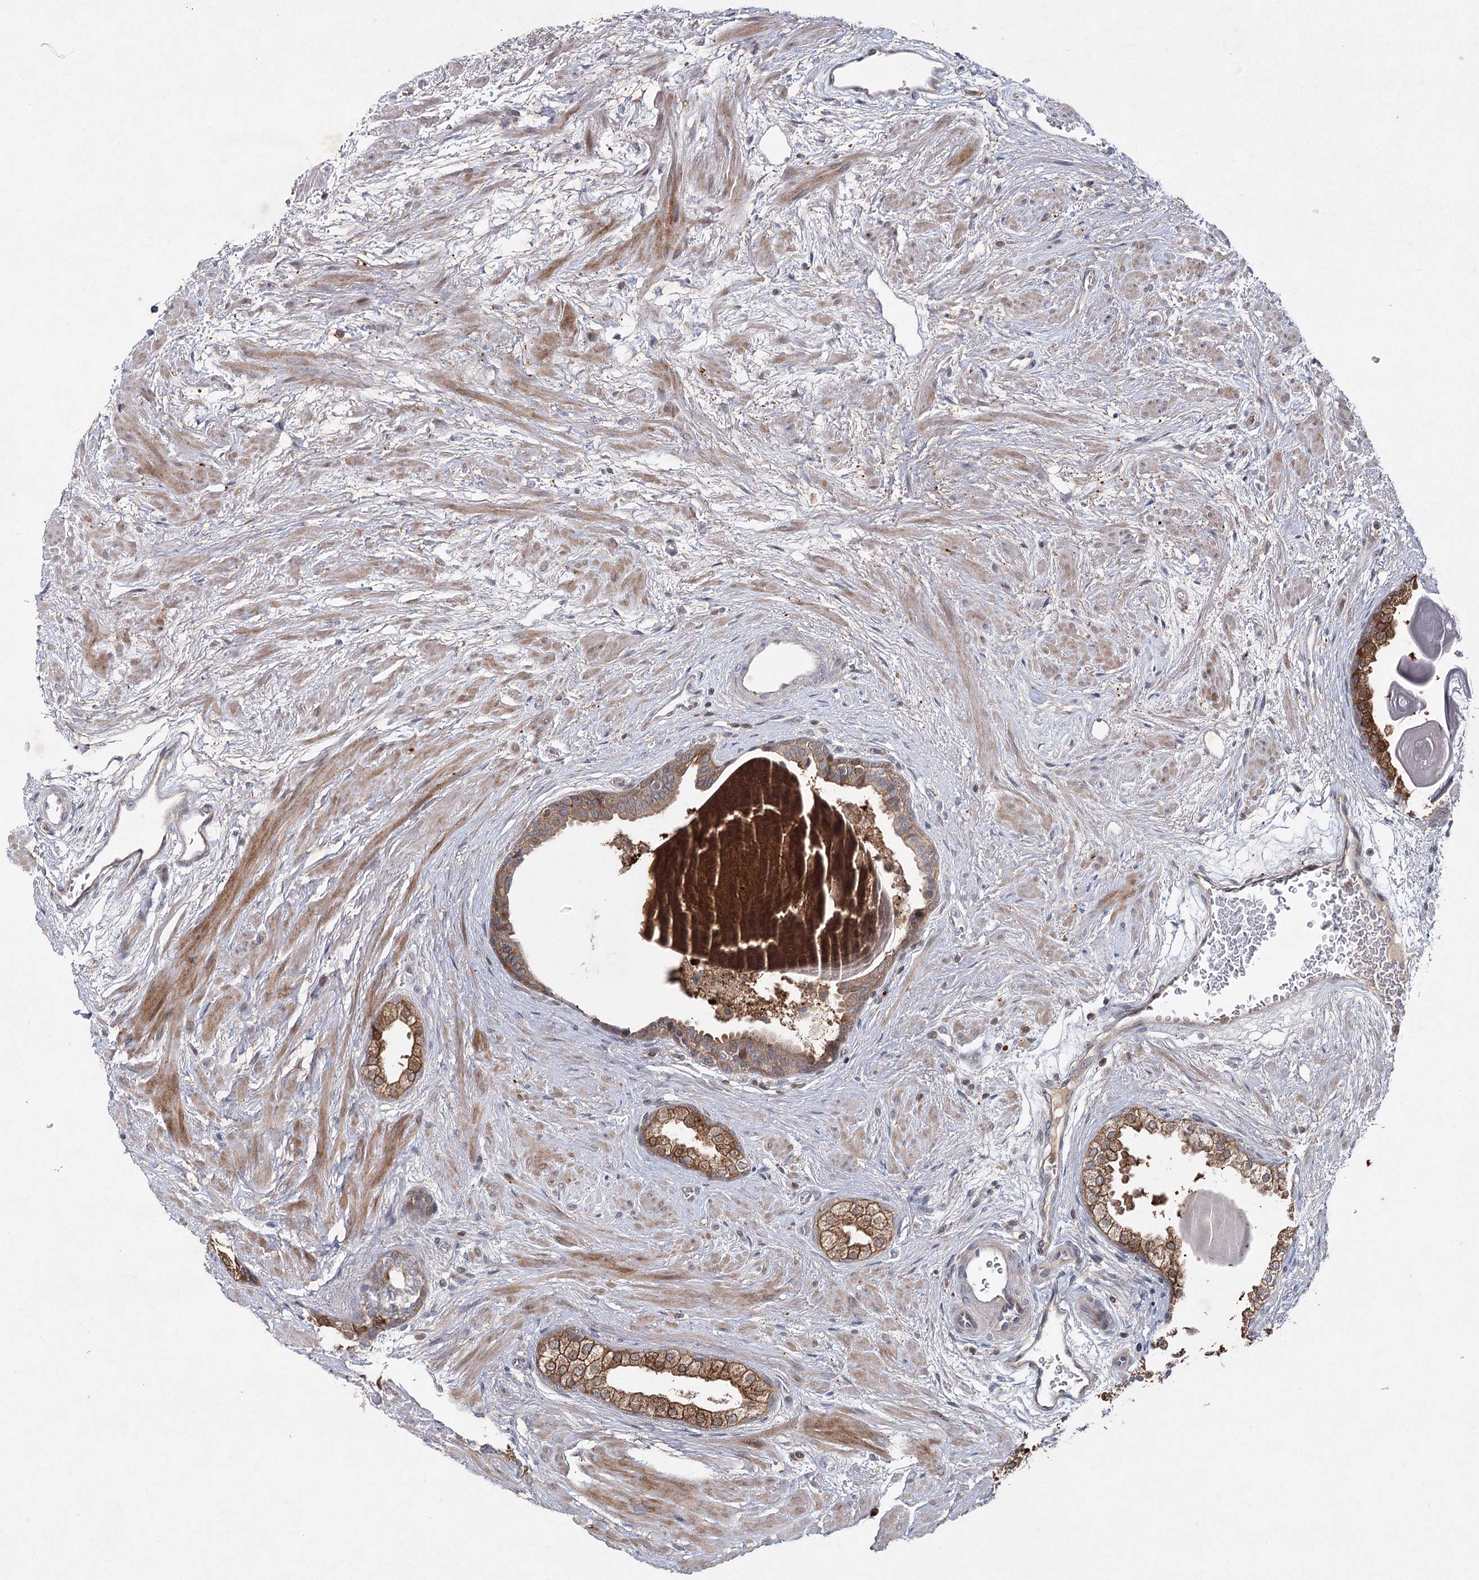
{"staining": {"intensity": "moderate", "quantity": ">75%", "location": "cytoplasmic/membranous"}, "tissue": "prostate", "cell_type": "Glandular cells", "image_type": "normal", "snomed": [{"axis": "morphology", "description": "Normal tissue, NOS"}, {"axis": "topography", "description": "Prostate"}], "caption": "Immunohistochemical staining of unremarkable prostate displays medium levels of moderate cytoplasmic/membranous staining in approximately >75% of glandular cells. The staining is performed using DAB (3,3'-diaminobenzidine) brown chromogen to label protein expression. The nuclei are counter-stained blue using hematoxylin.", "gene": "MAP3K13", "patient": {"sex": "male", "age": 48}}